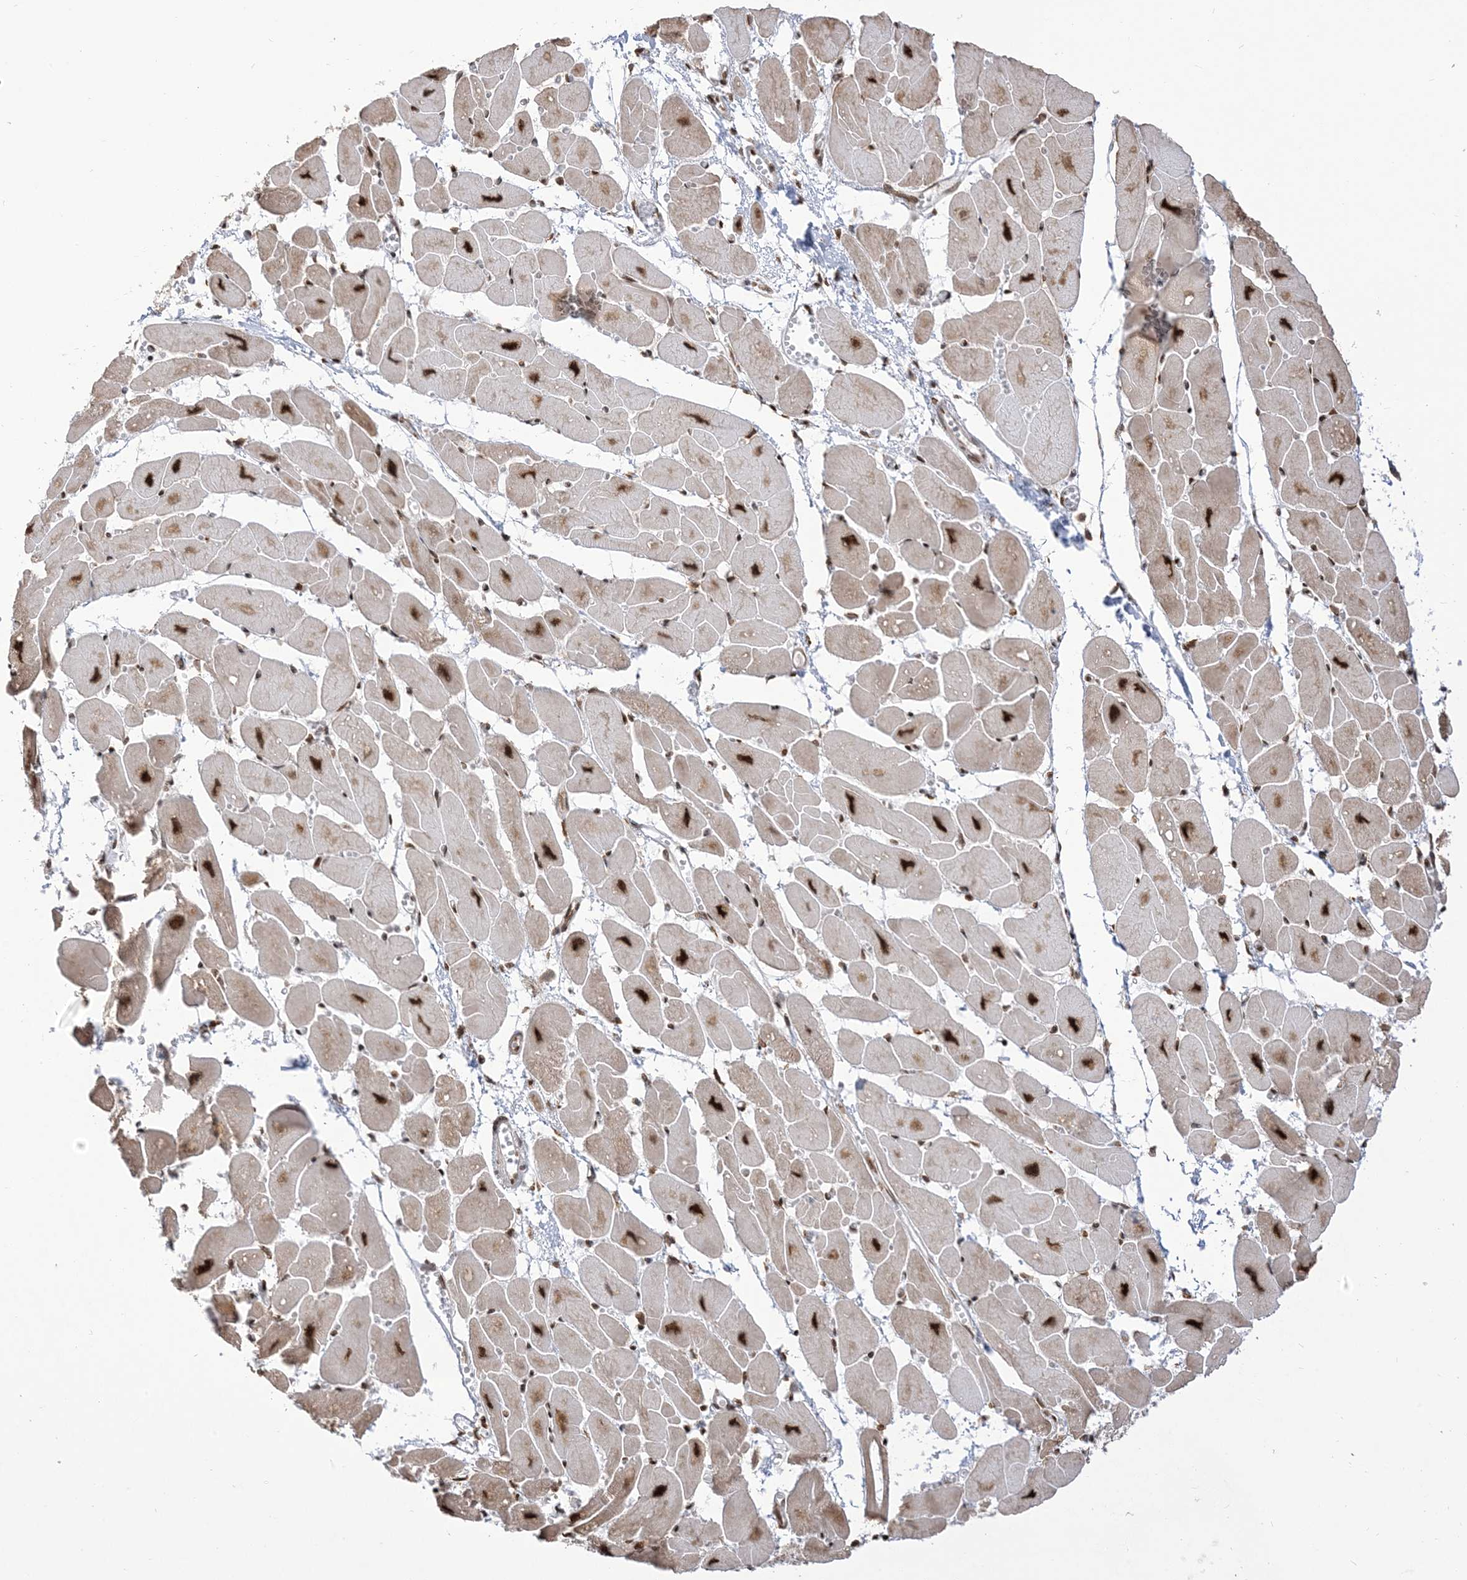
{"staining": {"intensity": "strong", "quantity": "25%-75%", "location": "cytoplasmic/membranous,nuclear"}, "tissue": "heart muscle", "cell_type": "Cardiomyocytes", "image_type": "normal", "snomed": [{"axis": "morphology", "description": "Normal tissue, NOS"}, {"axis": "topography", "description": "Heart"}], "caption": "Immunohistochemical staining of normal heart muscle reveals 25%-75% levels of strong cytoplasmic/membranous,nuclear protein positivity in about 25%-75% of cardiomyocytes. The protein of interest is stained brown, and the nuclei are stained in blue (DAB IHC with brightfield microscopy, high magnification).", "gene": "ARGLU1", "patient": {"sex": "female", "age": 54}}